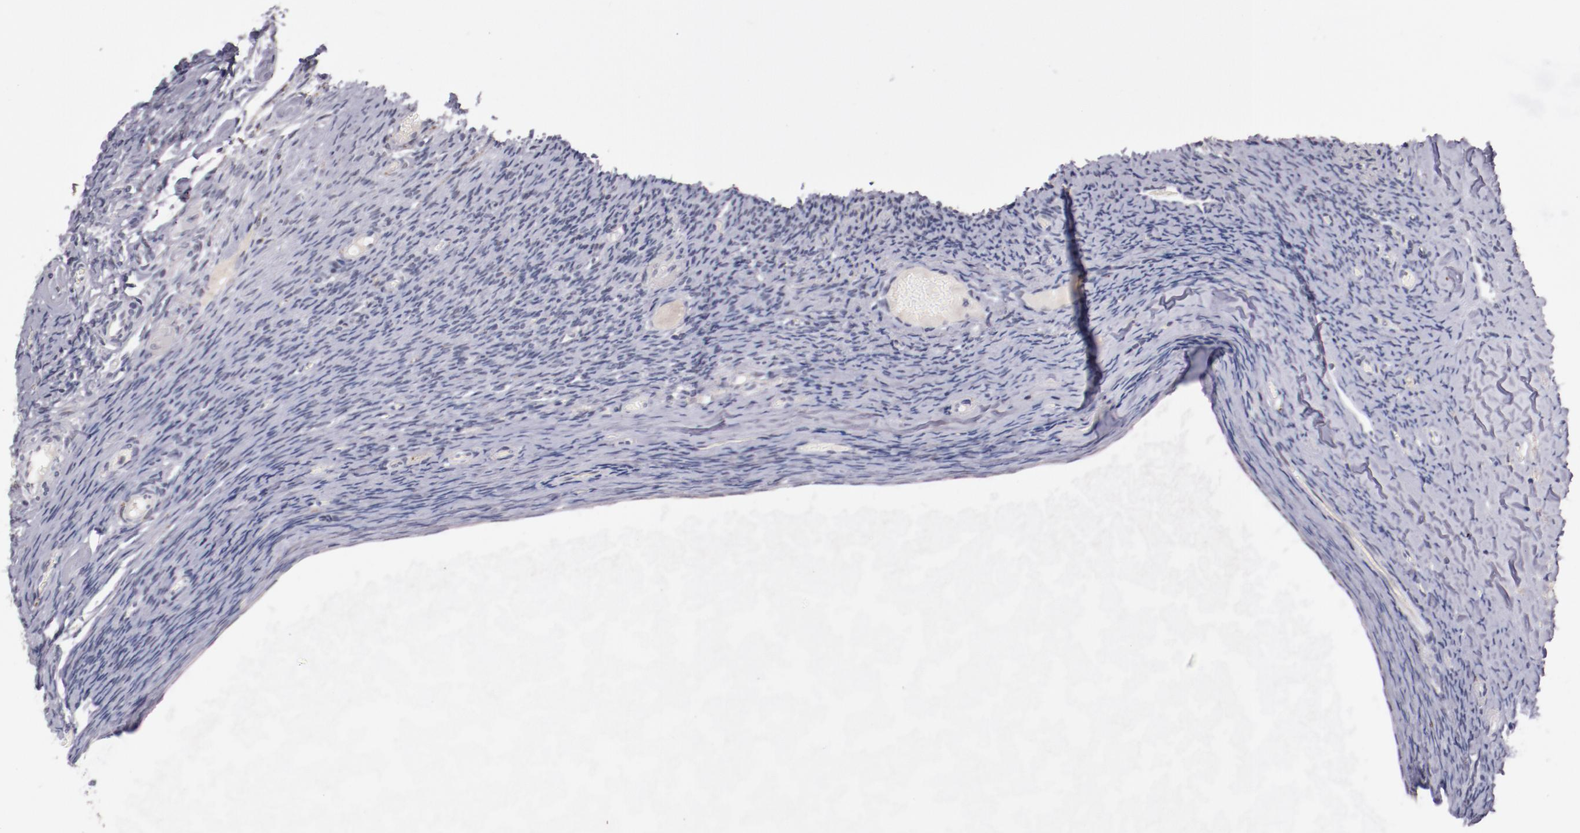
{"staining": {"intensity": "negative", "quantity": "none", "location": "none"}, "tissue": "ovary", "cell_type": "Ovarian stroma cells", "image_type": "normal", "snomed": [{"axis": "morphology", "description": "Normal tissue, NOS"}, {"axis": "topography", "description": "Ovary"}], "caption": "Immunohistochemistry (IHC) of unremarkable ovary displays no positivity in ovarian stroma cells. (DAB immunohistochemistry (IHC) visualized using brightfield microscopy, high magnification).", "gene": "SYP", "patient": {"sex": "female", "age": 60}}